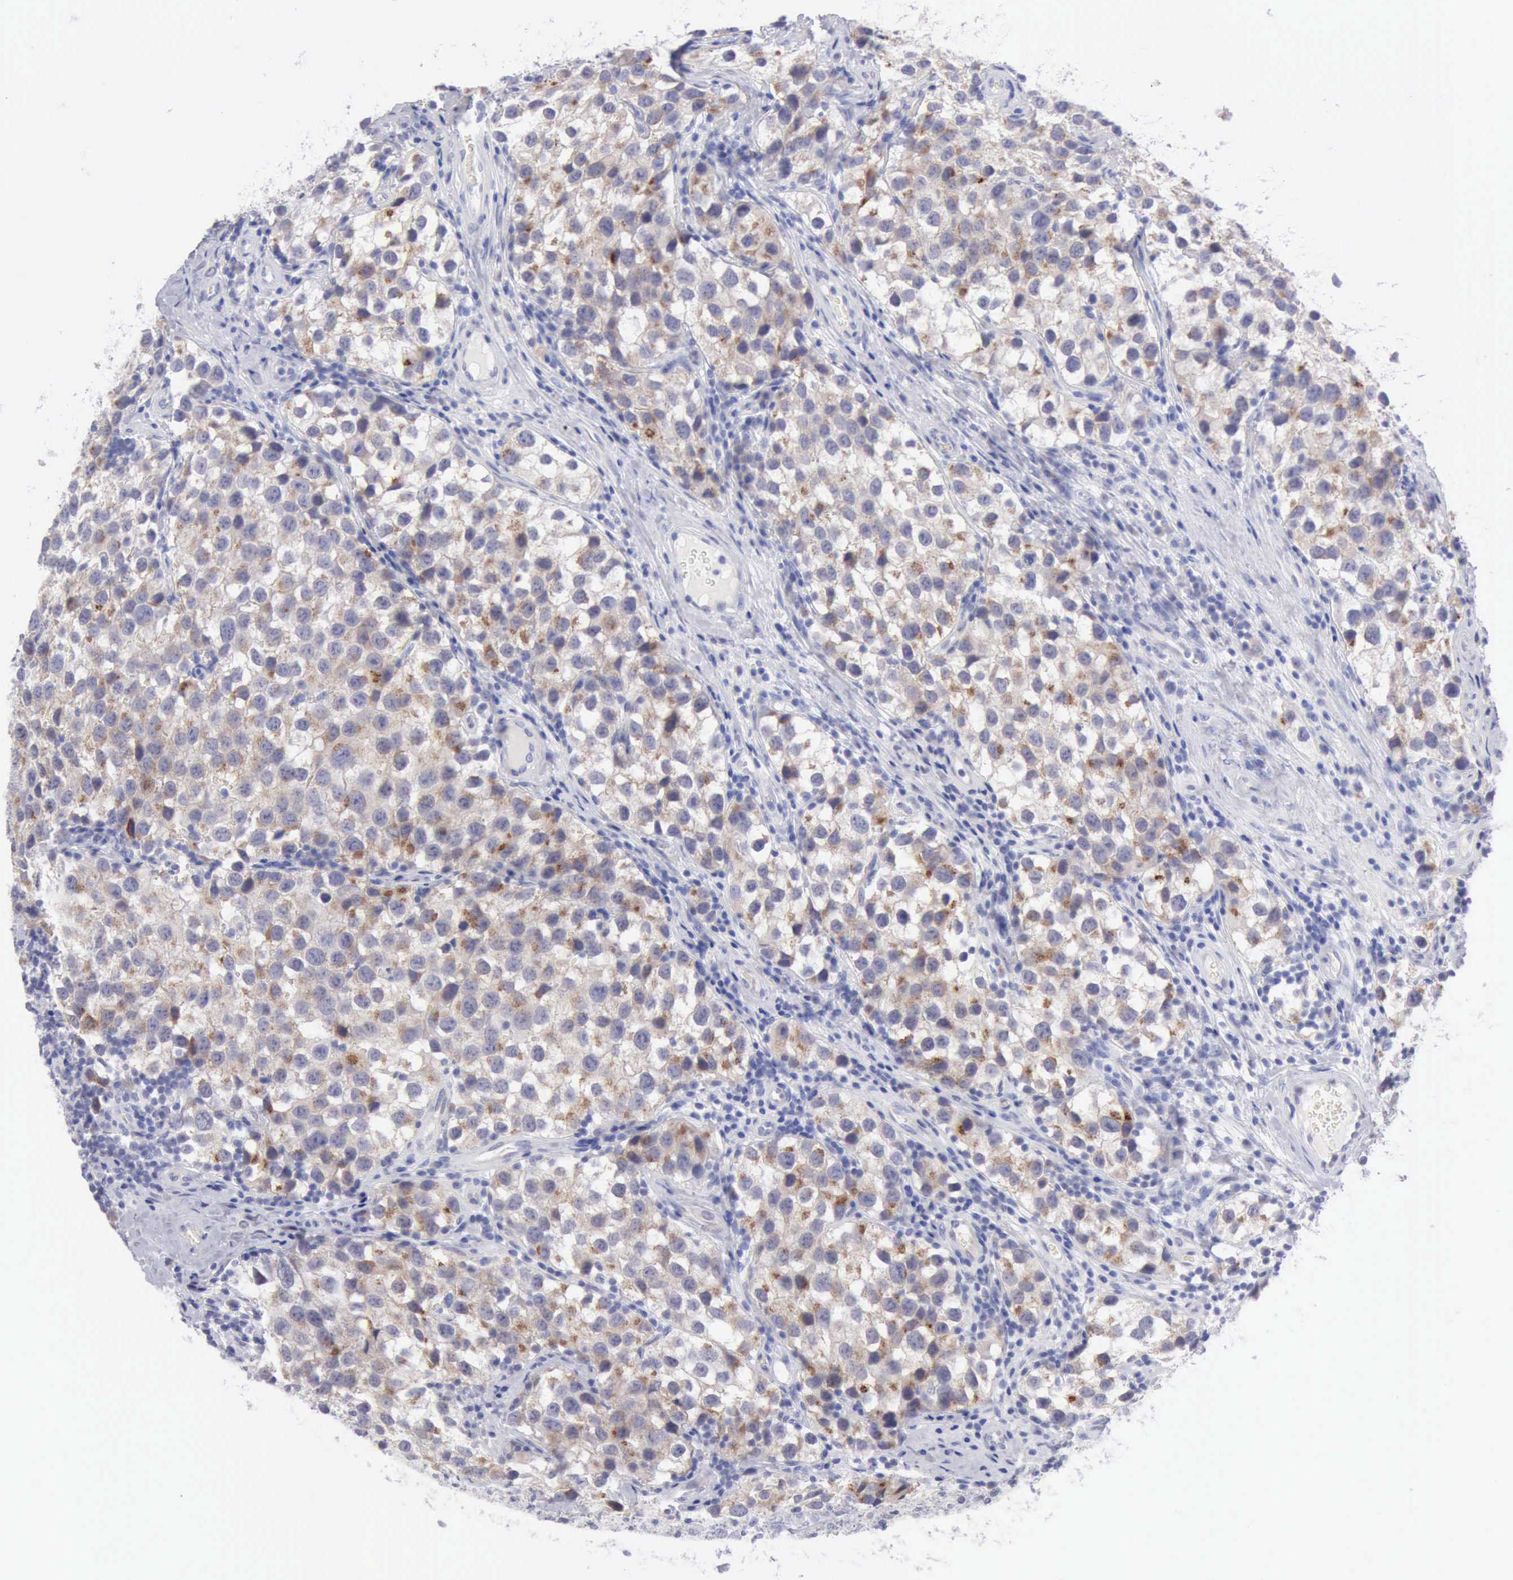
{"staining": {"intensity": "moderate", "quantity": "25%-75%", "location": "cytoplasmic/membranous"}, "tissue": "testis cancer", "cell_type": "Tumor cells", "image_type": "cancer", "snomed": [{"axis": "morphology", "description": "Seminoma, NOS"}, {"axis": "topography", "description": "Testis"}], "caption": "A medium amount of moderate cytoplasmic/membranous expression is present in about 25%-75% of tumor cells in testis cancer tissue.", "gene": "ANGEL1", "patient": {"sex": "male", "age": 39}}